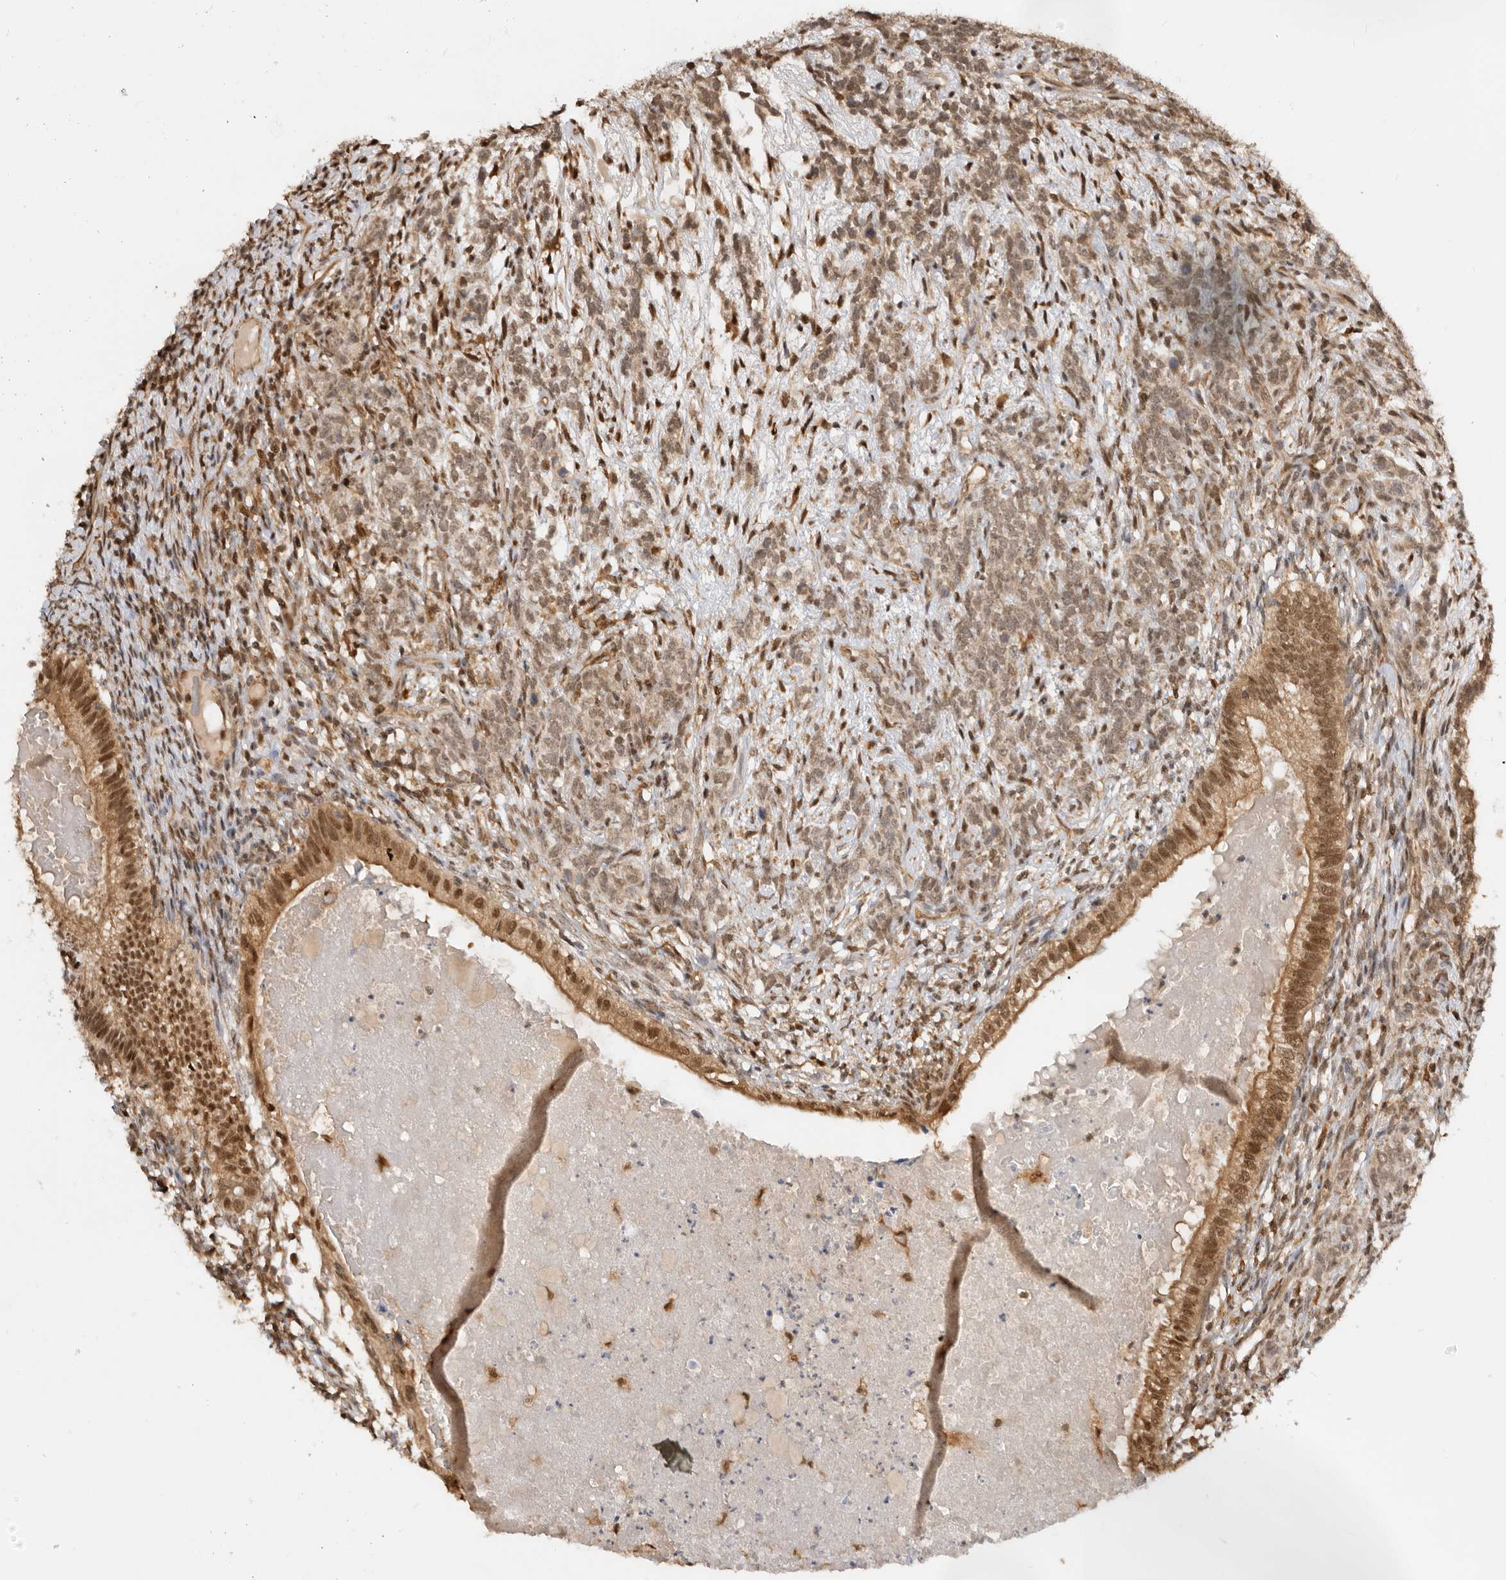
{"staining": {"intensity": "moderate", "quantity": ">75%", "location": "cytoplasmic/membranous,nuclear"}, "tissue": "testis cancer", "cell_type": "Tumor cells", "image_type": "cancer", "snomed": [{"axis": "morphology", "description": "Seminoma, NOS"}, {"axis": "morphology", "description": "Carcinoma, Embryonal, NOS"}, {"axis": "topography", "description": "Testis"}], "caption": "Immunohistochemistry of testis seminoma reveals medium levels of moderate cytoplasmic/membranous and nuclear expression in approximately >75% of tumor cells. (Stains: DAB in brown, nuclei in blue, Microscopy: brightfield microscopy at high magnification).", "gene": "ADPRS", "patient": {"sex": "male", "age": 28}}